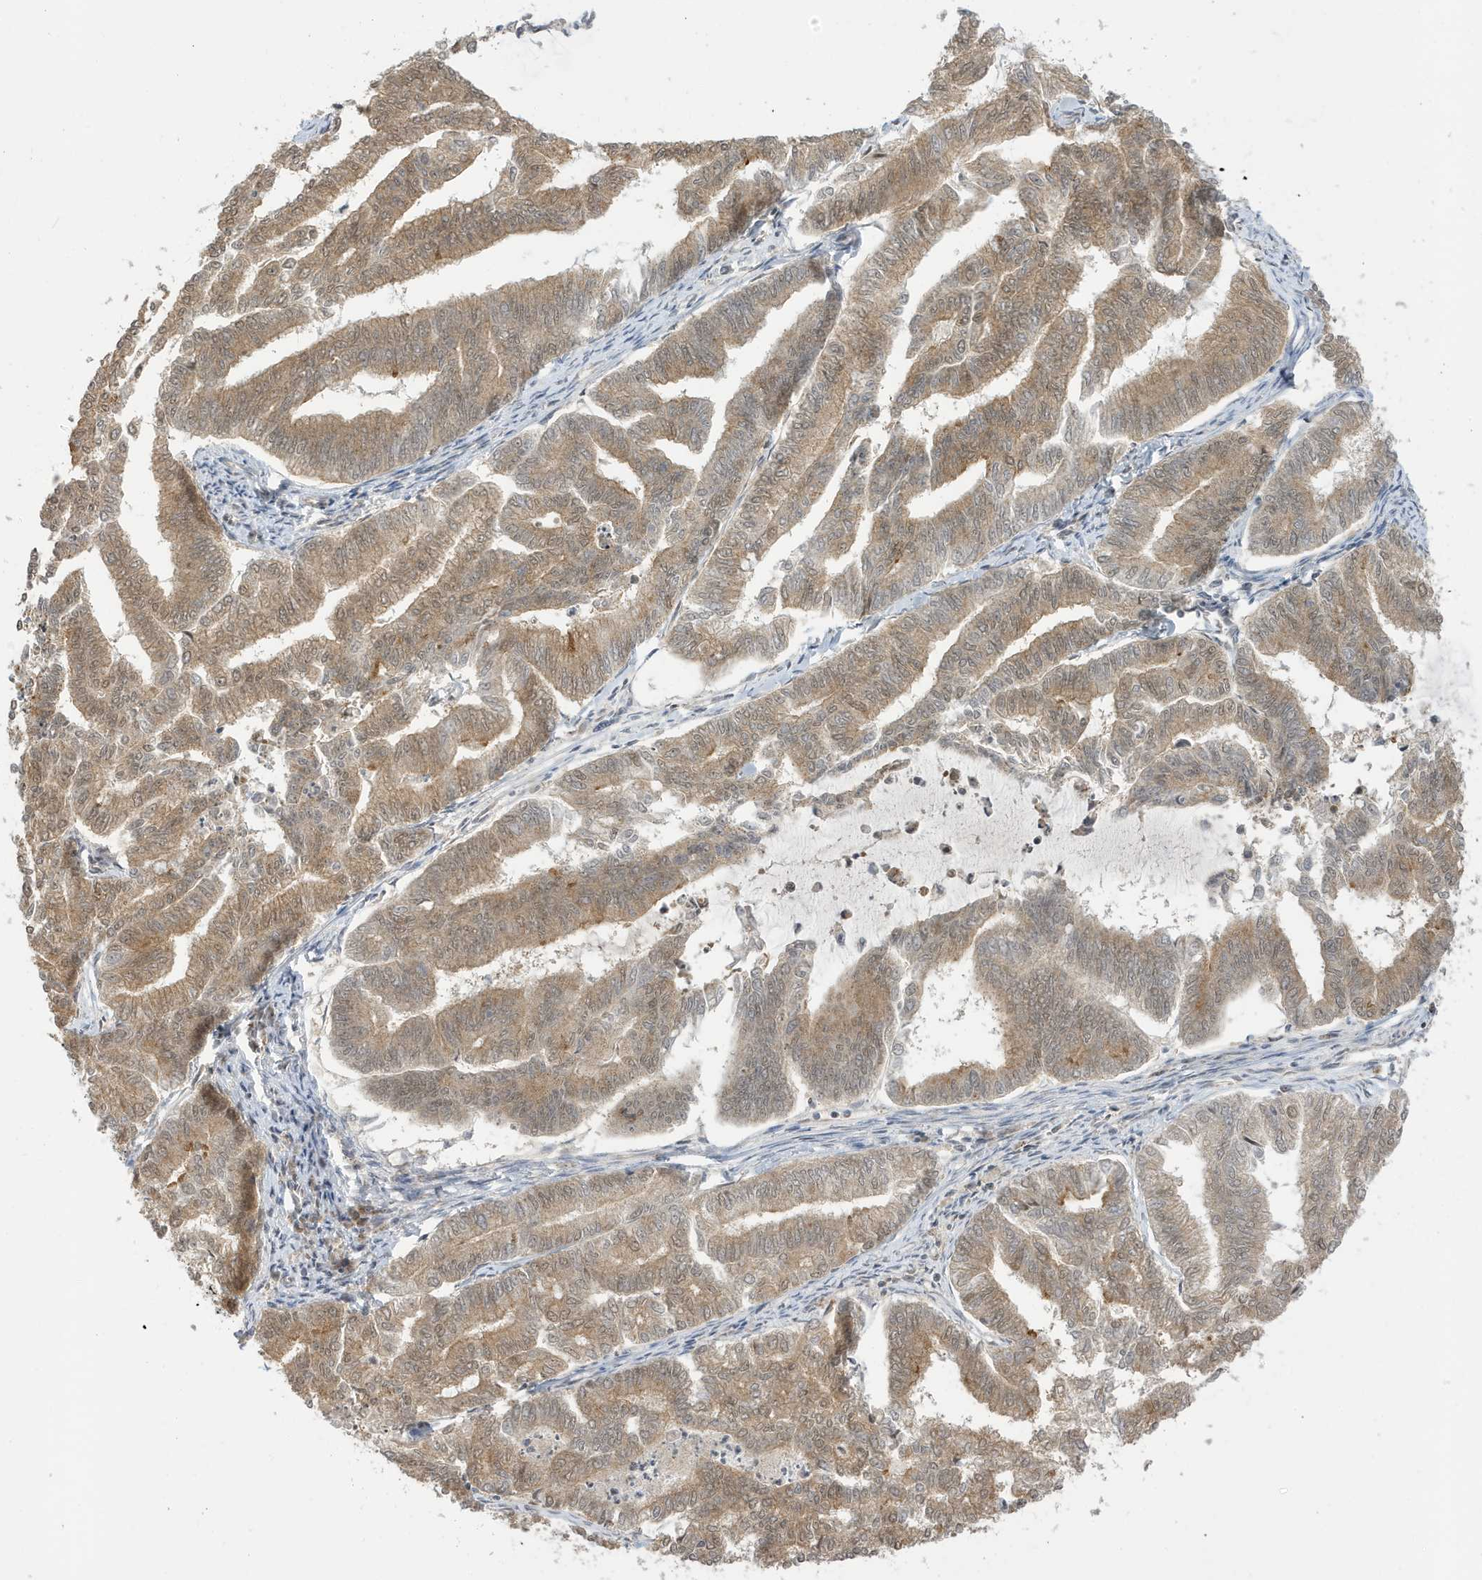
{"staining": {"intensity": "moderate", "quantity": ">75%", "location": "cytoplasmic/membranous,nuclear"}, "tissue": "endometrial cancer", "cell_type": "Tumor cells", "image_type": "cancer", "snomed": [{"axis": "morphology", "description": "Adenocarcinoma, NOS"}, {"axis": "topography", "description": "Endometrium"}], "caption": "Adenocarcinoma (endometrial) was stained to show a protein in brown. There is medium levels of moderate cytoplasmic/membranous and nuclear expression in about >75% of tumor cells.", "gene": "TAB3", "patient": {"sex": "female", "age": 79}}